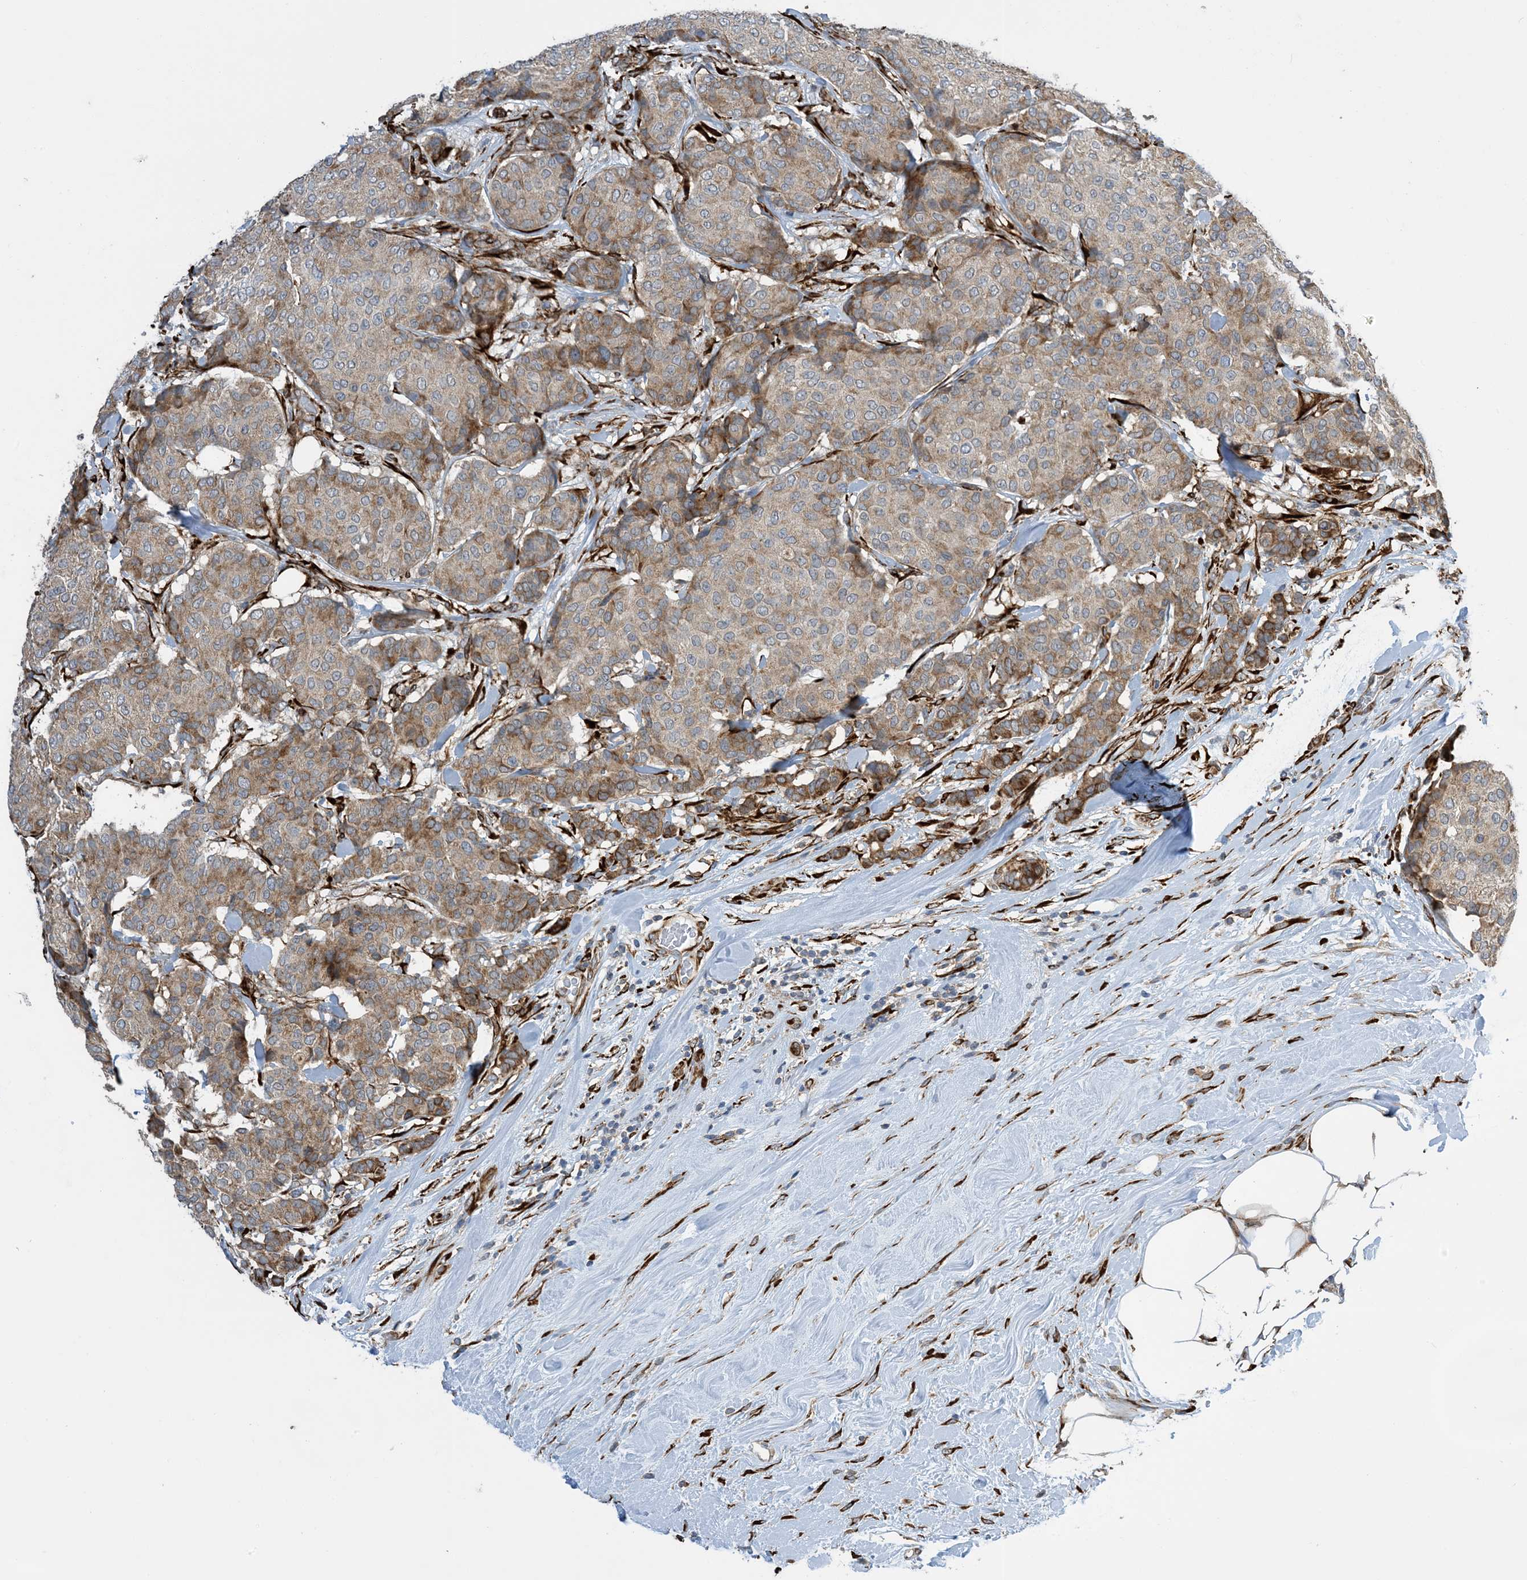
{"staining": {"intensity": "moderate", "quantity": "25%-75%", "location": "cytoplasmic/membranous"}, "tissue": "breast cancer", "cell_type": "Tumor cells", "image_type": "cancer", "snomed": [{"axis": "morphology", "description": "Duct carcinoma"}, {"axis": "topography", "description": "Breast"}], "caption": "Brown immunohistochemical staining in breast cancer (infiltrating ductal carcinoma) exhibits moderate cytoplasmic/membranous positivity in approximately 25%-75% of tumor cells.", "gene": "ZBTB45", "patient": {"sex": "female", "age": 75}}